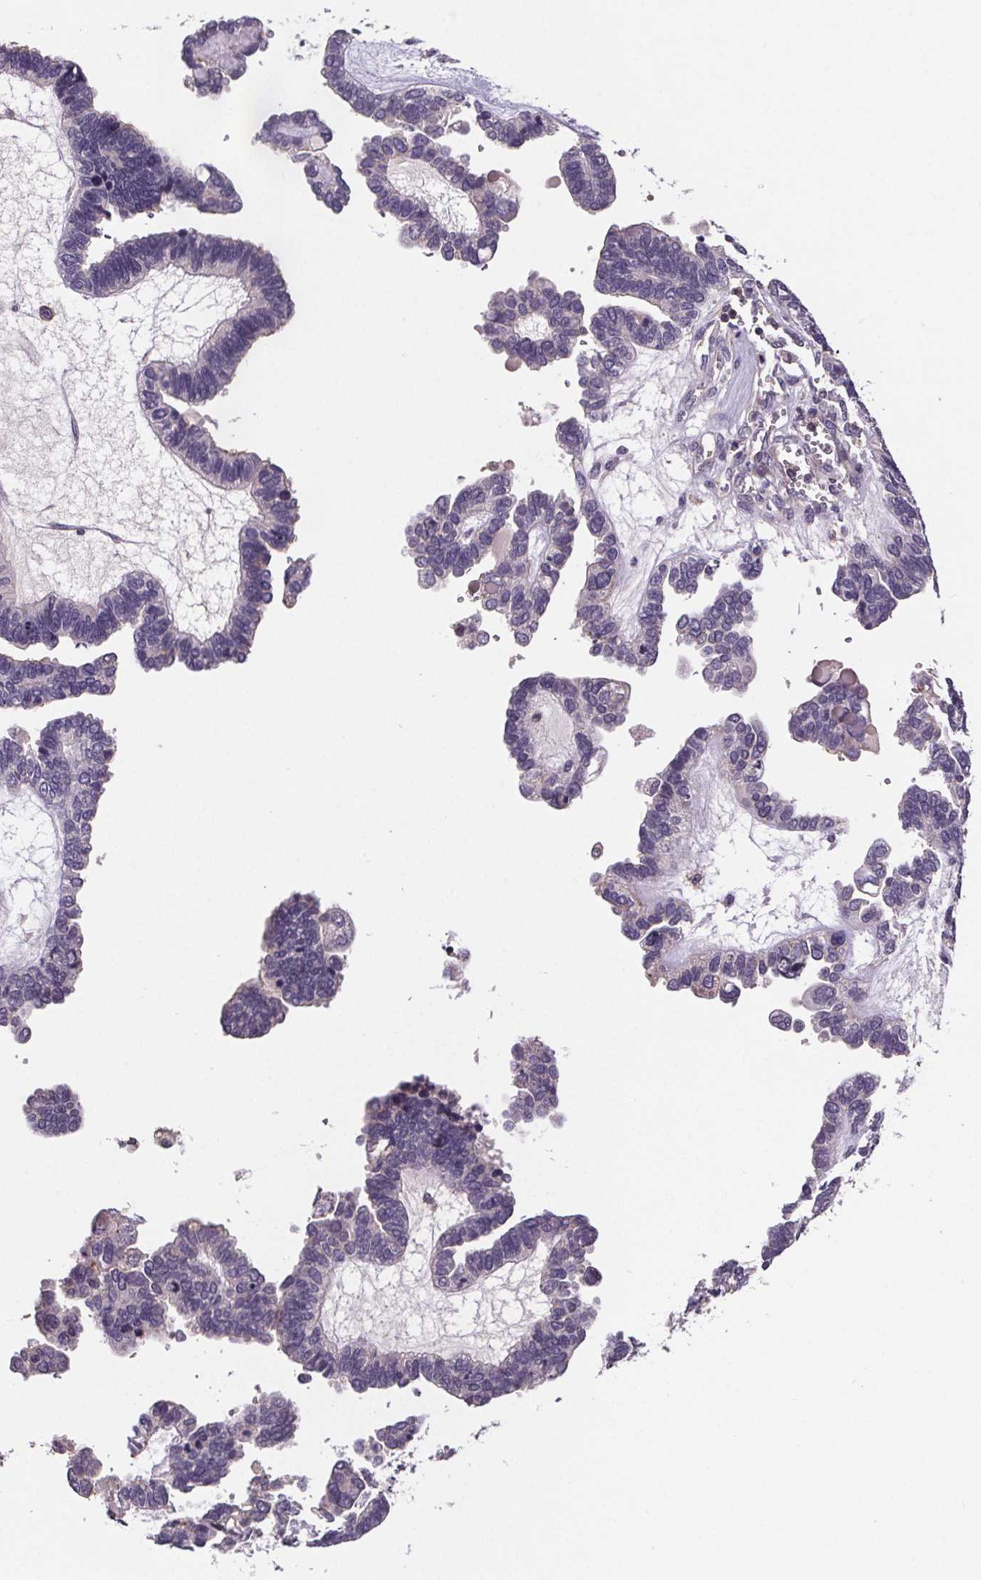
{"staining": {"intensity": "negative", "quantity": "none", "location": "none"}, "tissue": "ovarian cancer", "cell_type": "Tumor cells", "image_type": "cancer", "snomed": [{"axis": "morphology", "description": "Cystadenocarcinoma, serous, NOS"}, {"axis": "topography", "description": "Ovary"}], "caption": "DAB immunohistochemical staining of human ovarian serous cystadenocarcinoma shows no significant staining in tumor cells.", "gene": "CLN3", "patient": {"sex": "female", "age": 51}}